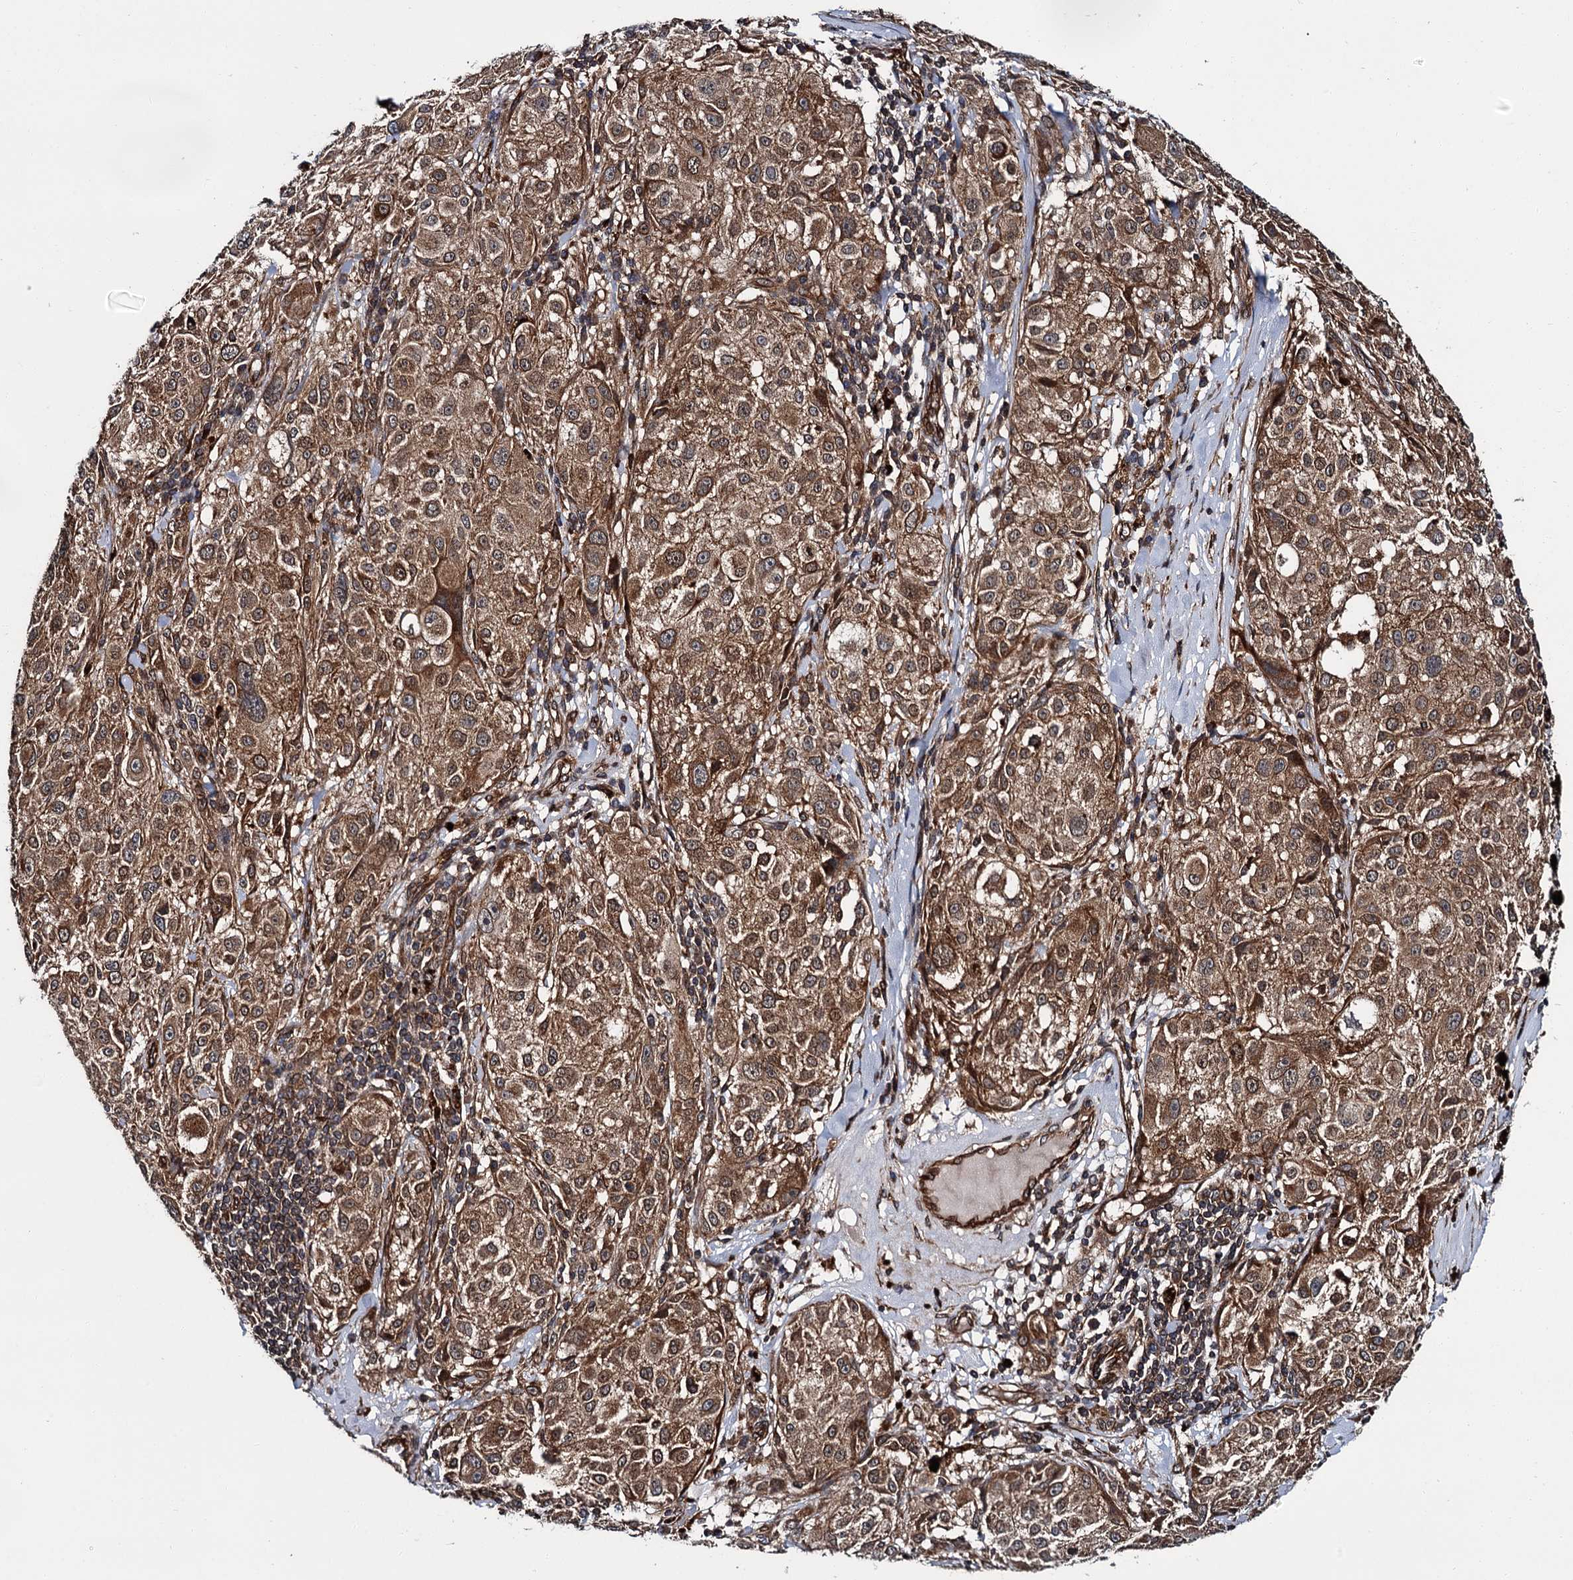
{"staining": {"intensity": "moderate", "quantity": ">75%", "location": "cytoplasmic/membranous"}, "tissue": "melanoma", "cell_type": "Tumor cells", "image_type": "cancer", "snomed": [{"axis": "morphology", "description": "Necrosis, NOS"}, {"axis": "morphology", "description": "Malignant melanoma, NOS"}, {"axis": "topography", "description": "Skin"}], "caption": "Moderate cytoplasmic/membranous staining is present in approximately >75% of tumor cells in melanoma.", "gene": "ZFYVE19", "patient": {"sex": "female", "age": 87}}